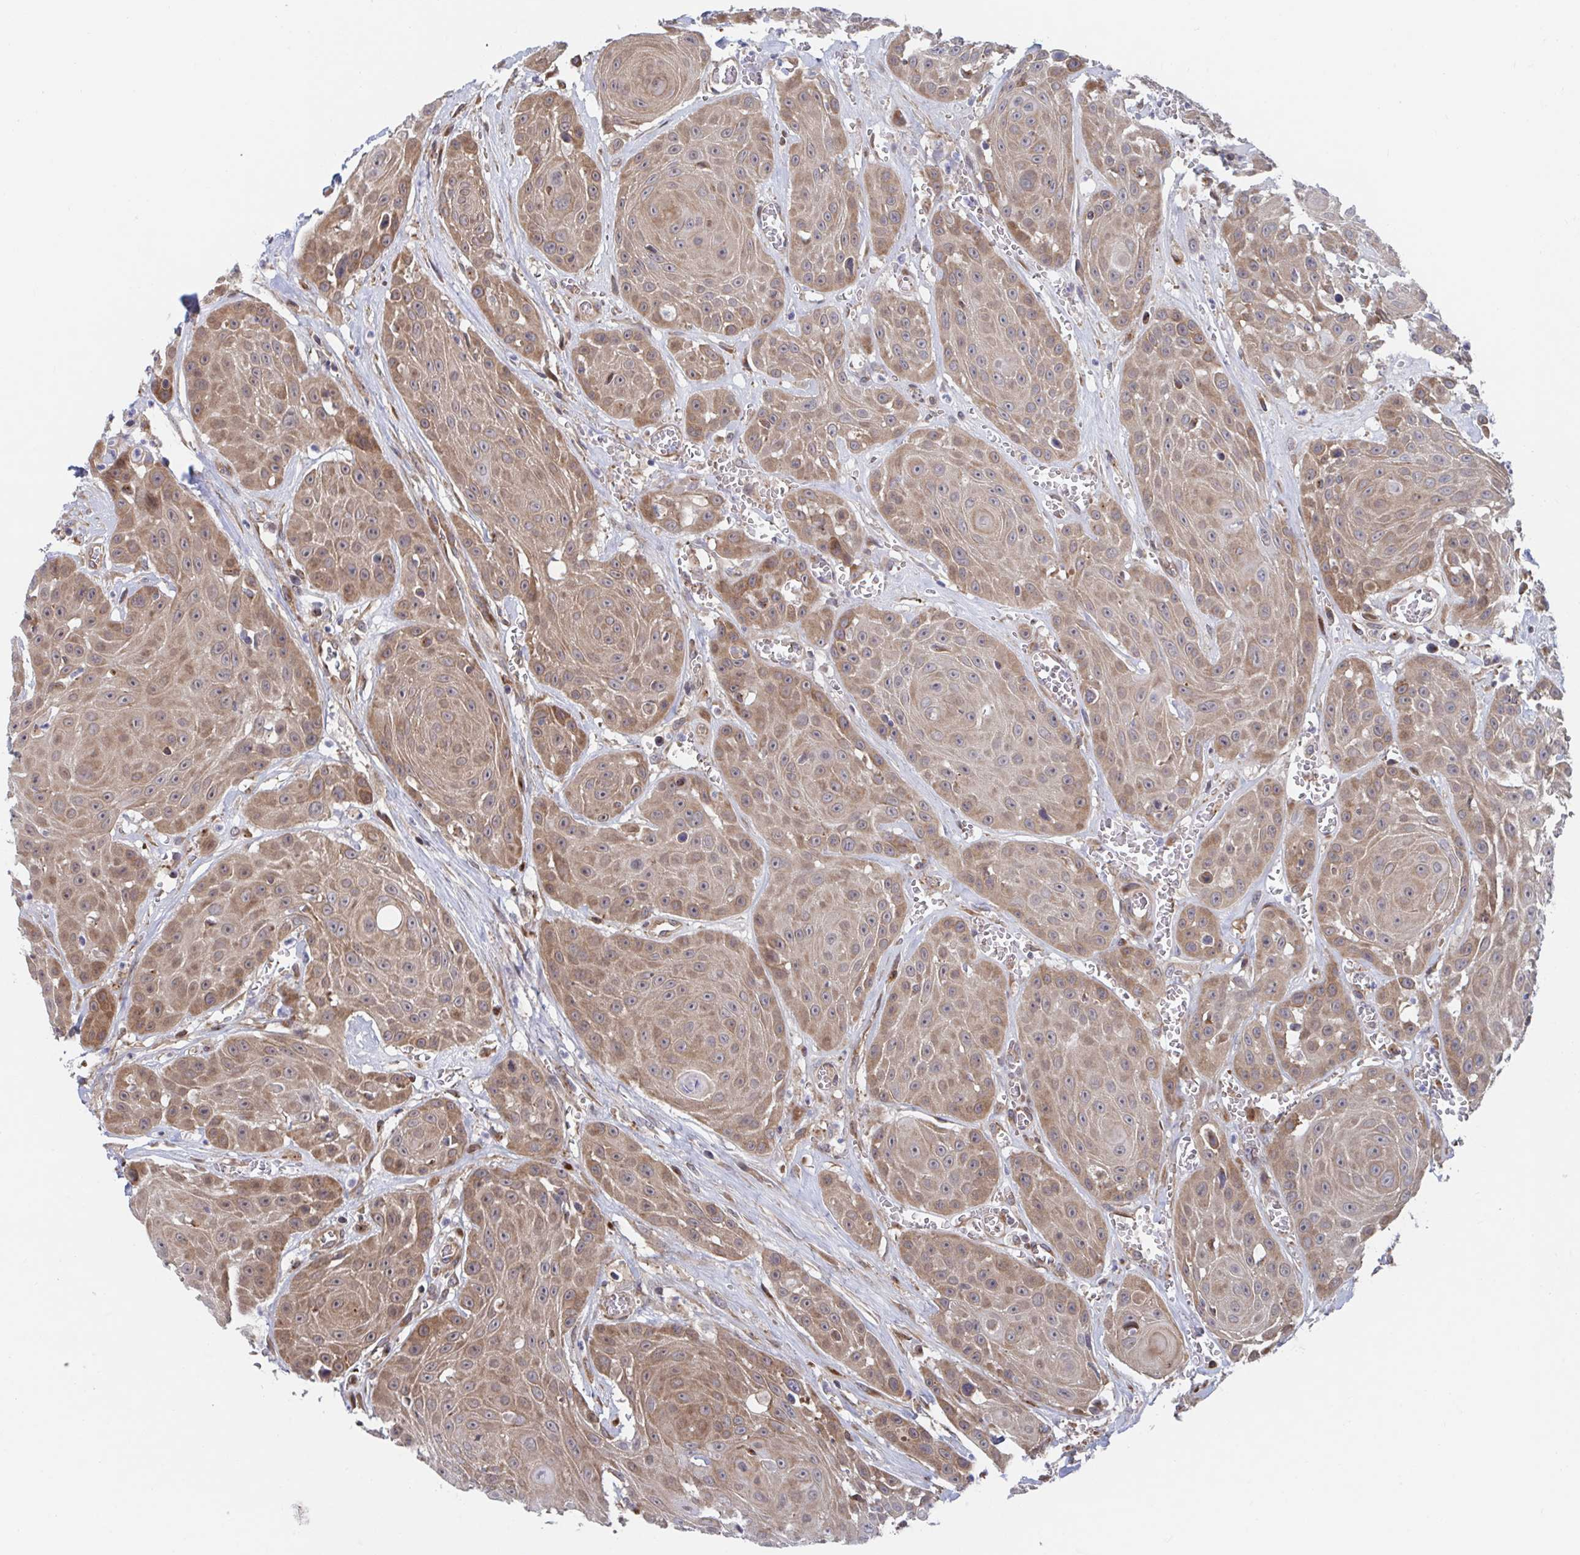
{"staining": {"intensity": "moderate", "quantity": ">75%", "location": "cytoplasmic/membranous"}, "tissue": "head and neck cancer", "cell_type": "Tumor cells", "image_type": "cancer", "snomed": [{"axis": "morphology", "description": "Squamous cell carcinoma, NOS"}, {"axis": "topography", "description": "Oral tissue"}, {"axis": "topography", "description": "Head-Neck"}], "caption": "Protein staining reveals moderate cytoplasmic/membranous positivity in approximately >75% of tumor cells in head and neck cancer. (Brightfield microscopy of DAB IHC at high magnification).", "gene": "FJX1", "patient": {"sex": "male", "age": 81}}